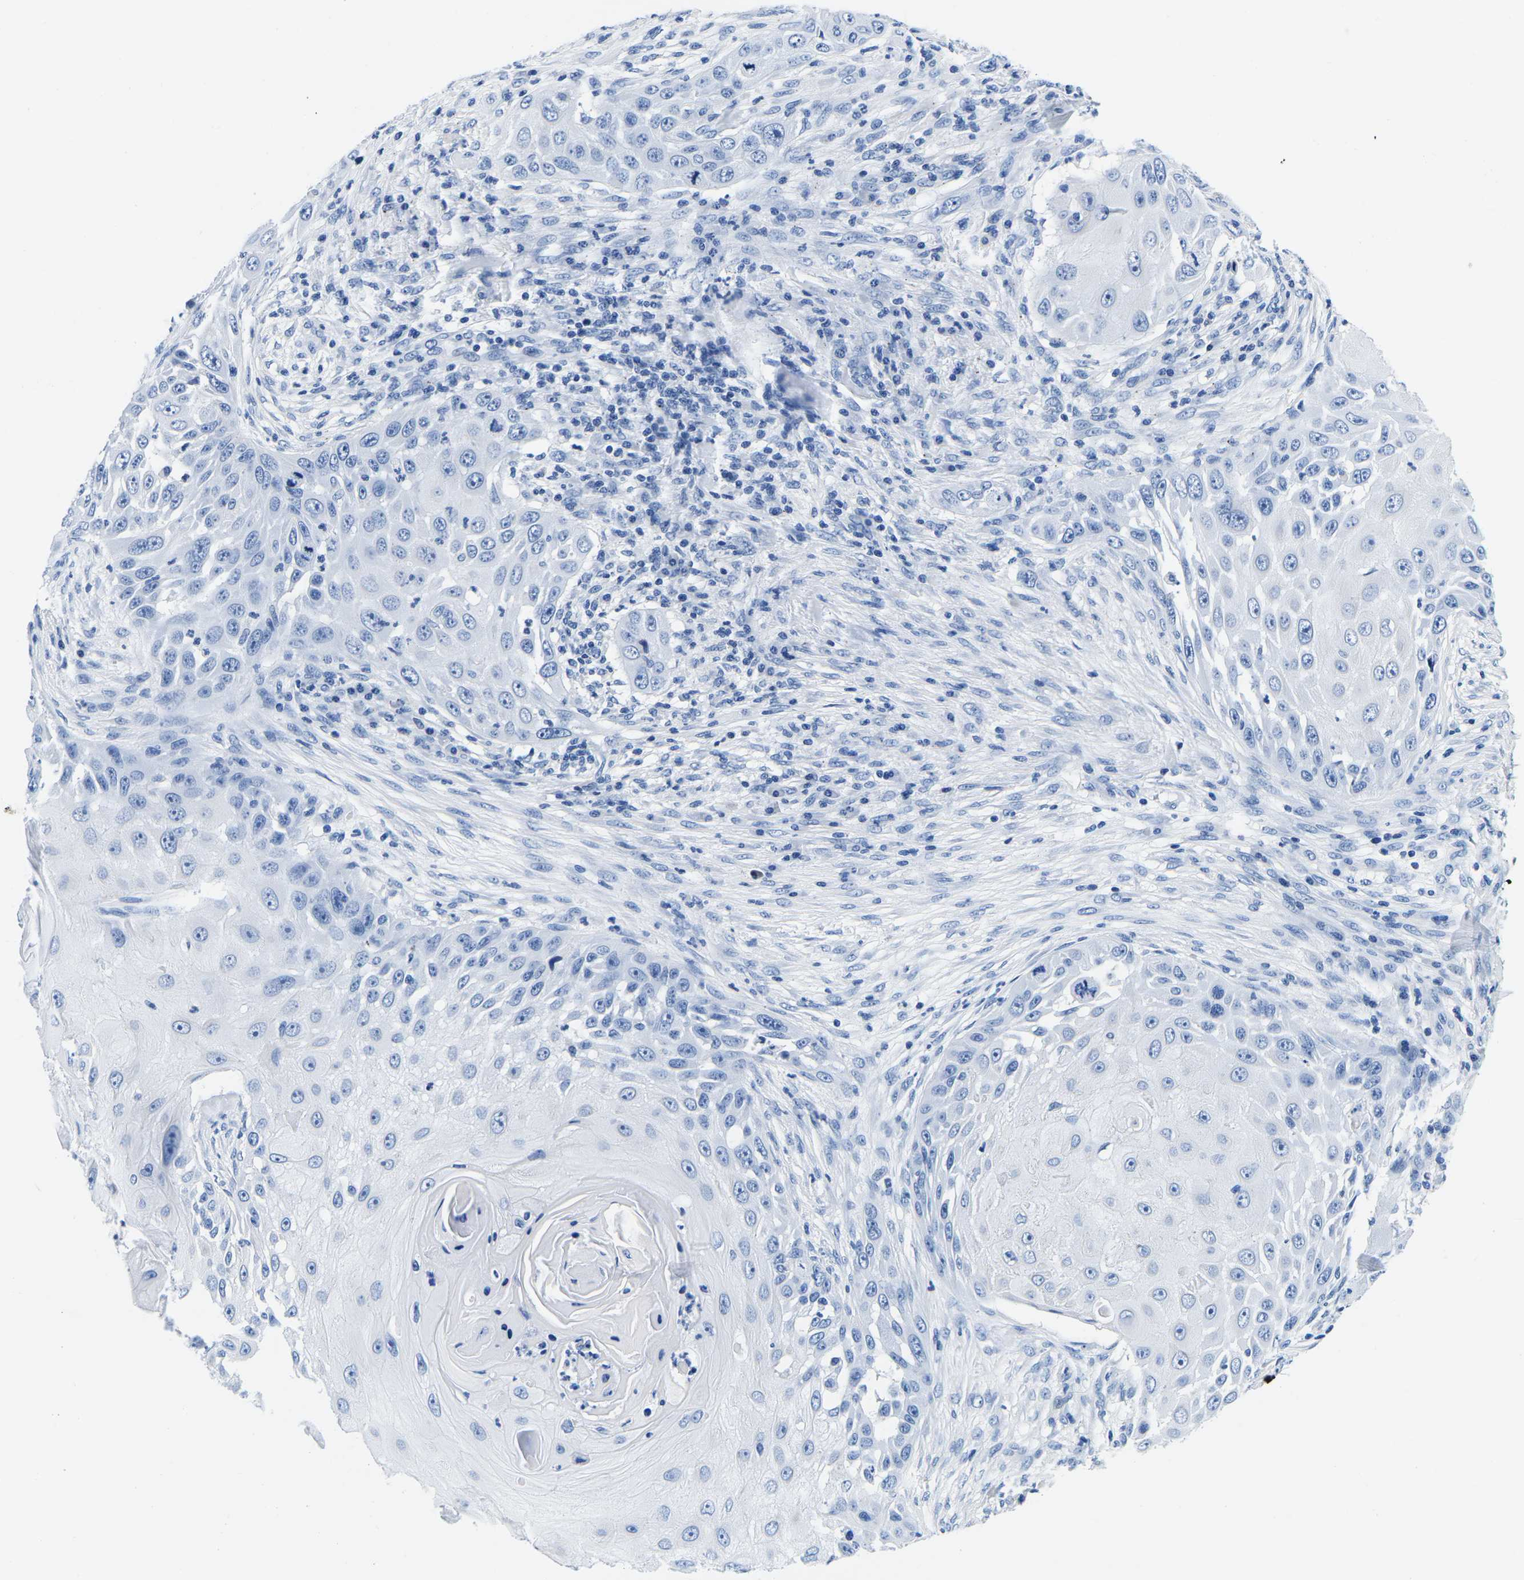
{"staining": {"intensity": "negative", "quantity": "none", "location": "none"}, "tissue": "skin cancer", "cell_type": "Tumor cells", "image_type": "cancer", "snomed": [{"axis": "morphology", "description": "Squamous cell carcinoma, NOS"}, {"axis": "topography", "description": "Skin"}], "caption": "The histopathology image displays no significant staining in tumor cells of skin cancer (squamous cell carcinoma).", "gene": "CYP1A2", "patient": {"sex": "female", "age": 44}}